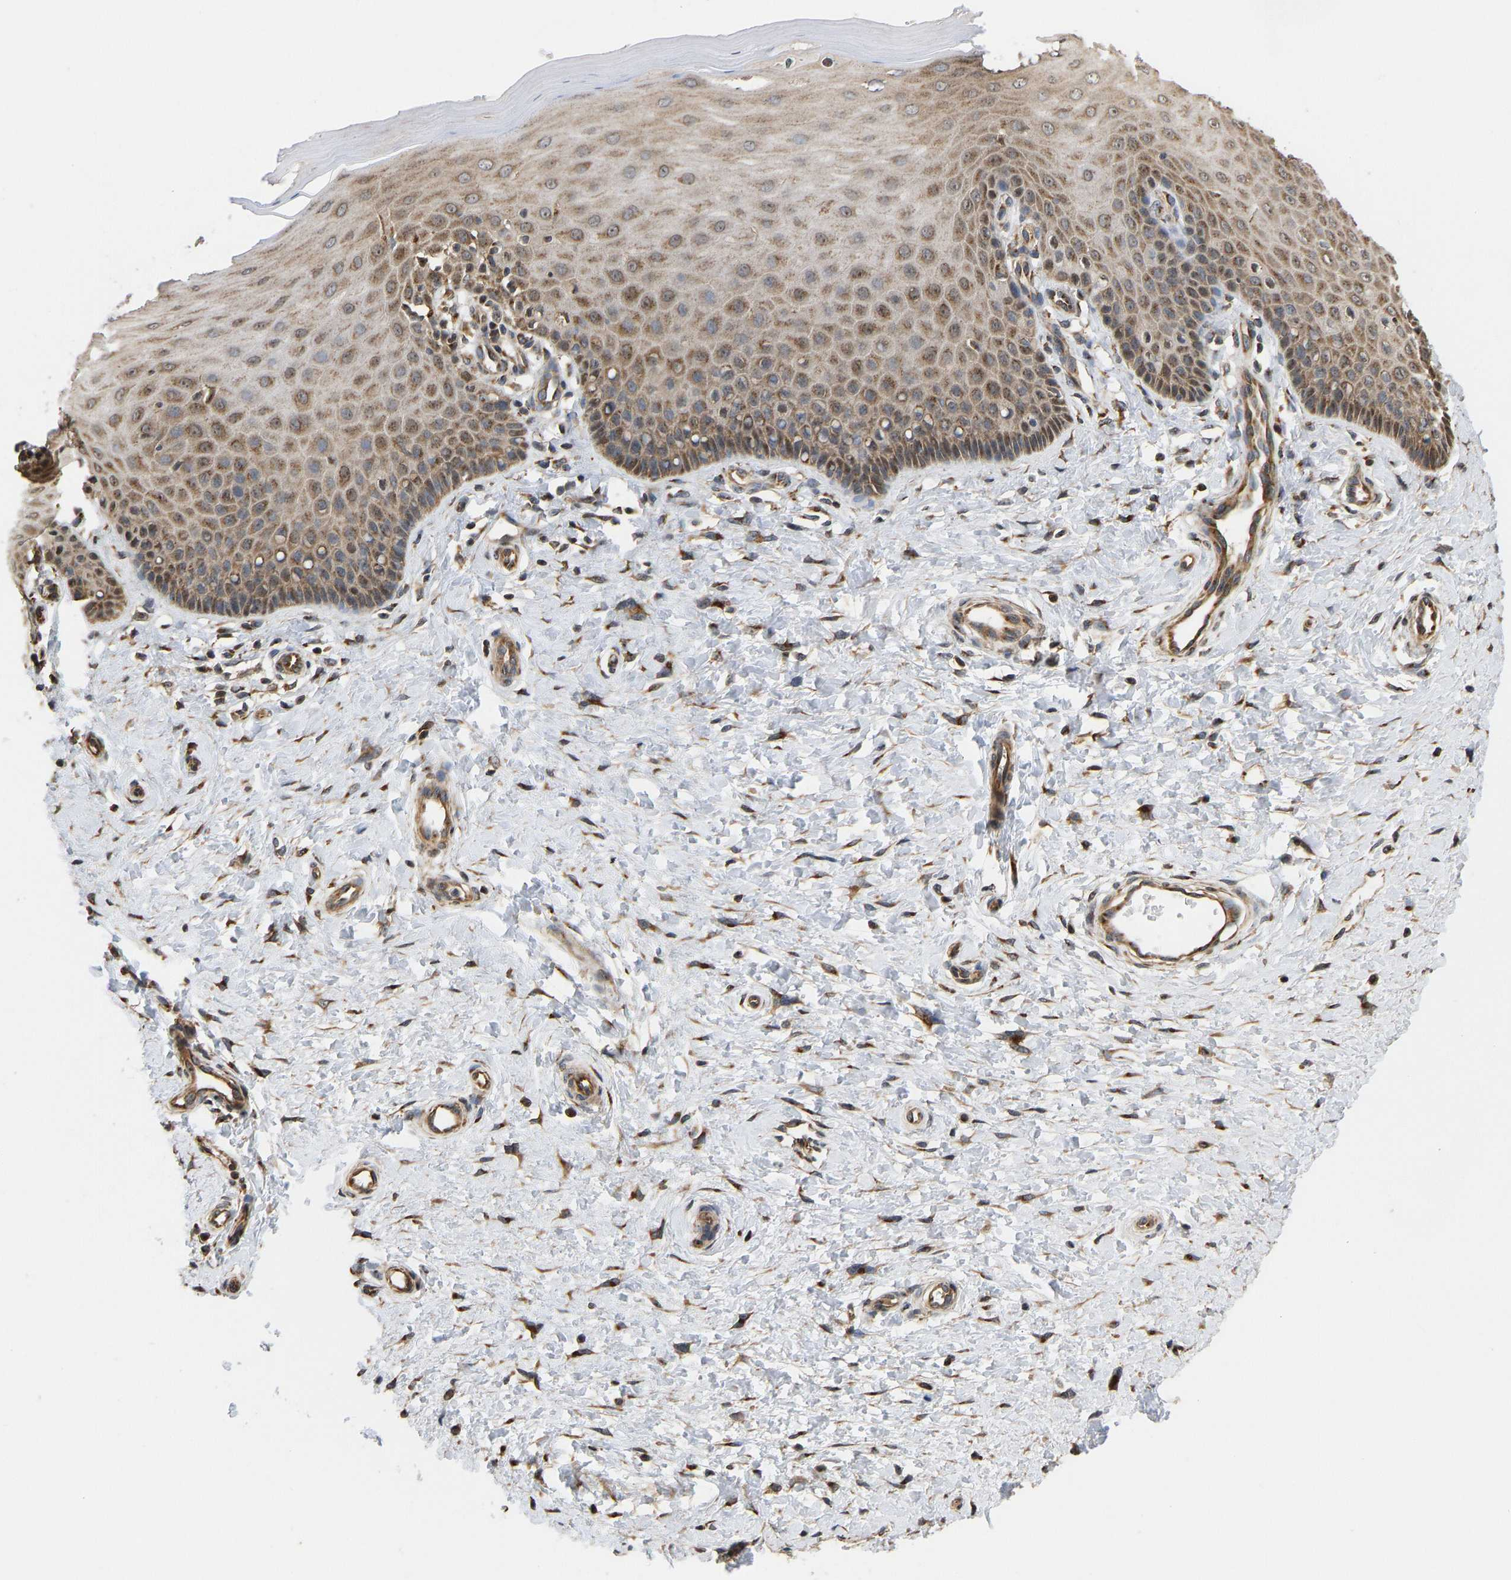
{"staining": {"intensity": "moderate", "quantity": ">75%", "location": "cytoplasmic/membranous"}, "tissue": "cervix", "cell_type": "Glandular cells", "image_type": "normal", "snomed": [{"axis": "morphology", "description": "Normal tissue, NOS"}, {"axis": "topography", "description": "Cervix"}], "caption": "Immunohistochemical staining of normal human cervix demonstrates >75% levels of moderate cytoplasmic/membranous protein positivity in approximately >75% of glandular cells.", "gene": "YIPF4", "patient": {"sex": "female", "age": 55}}